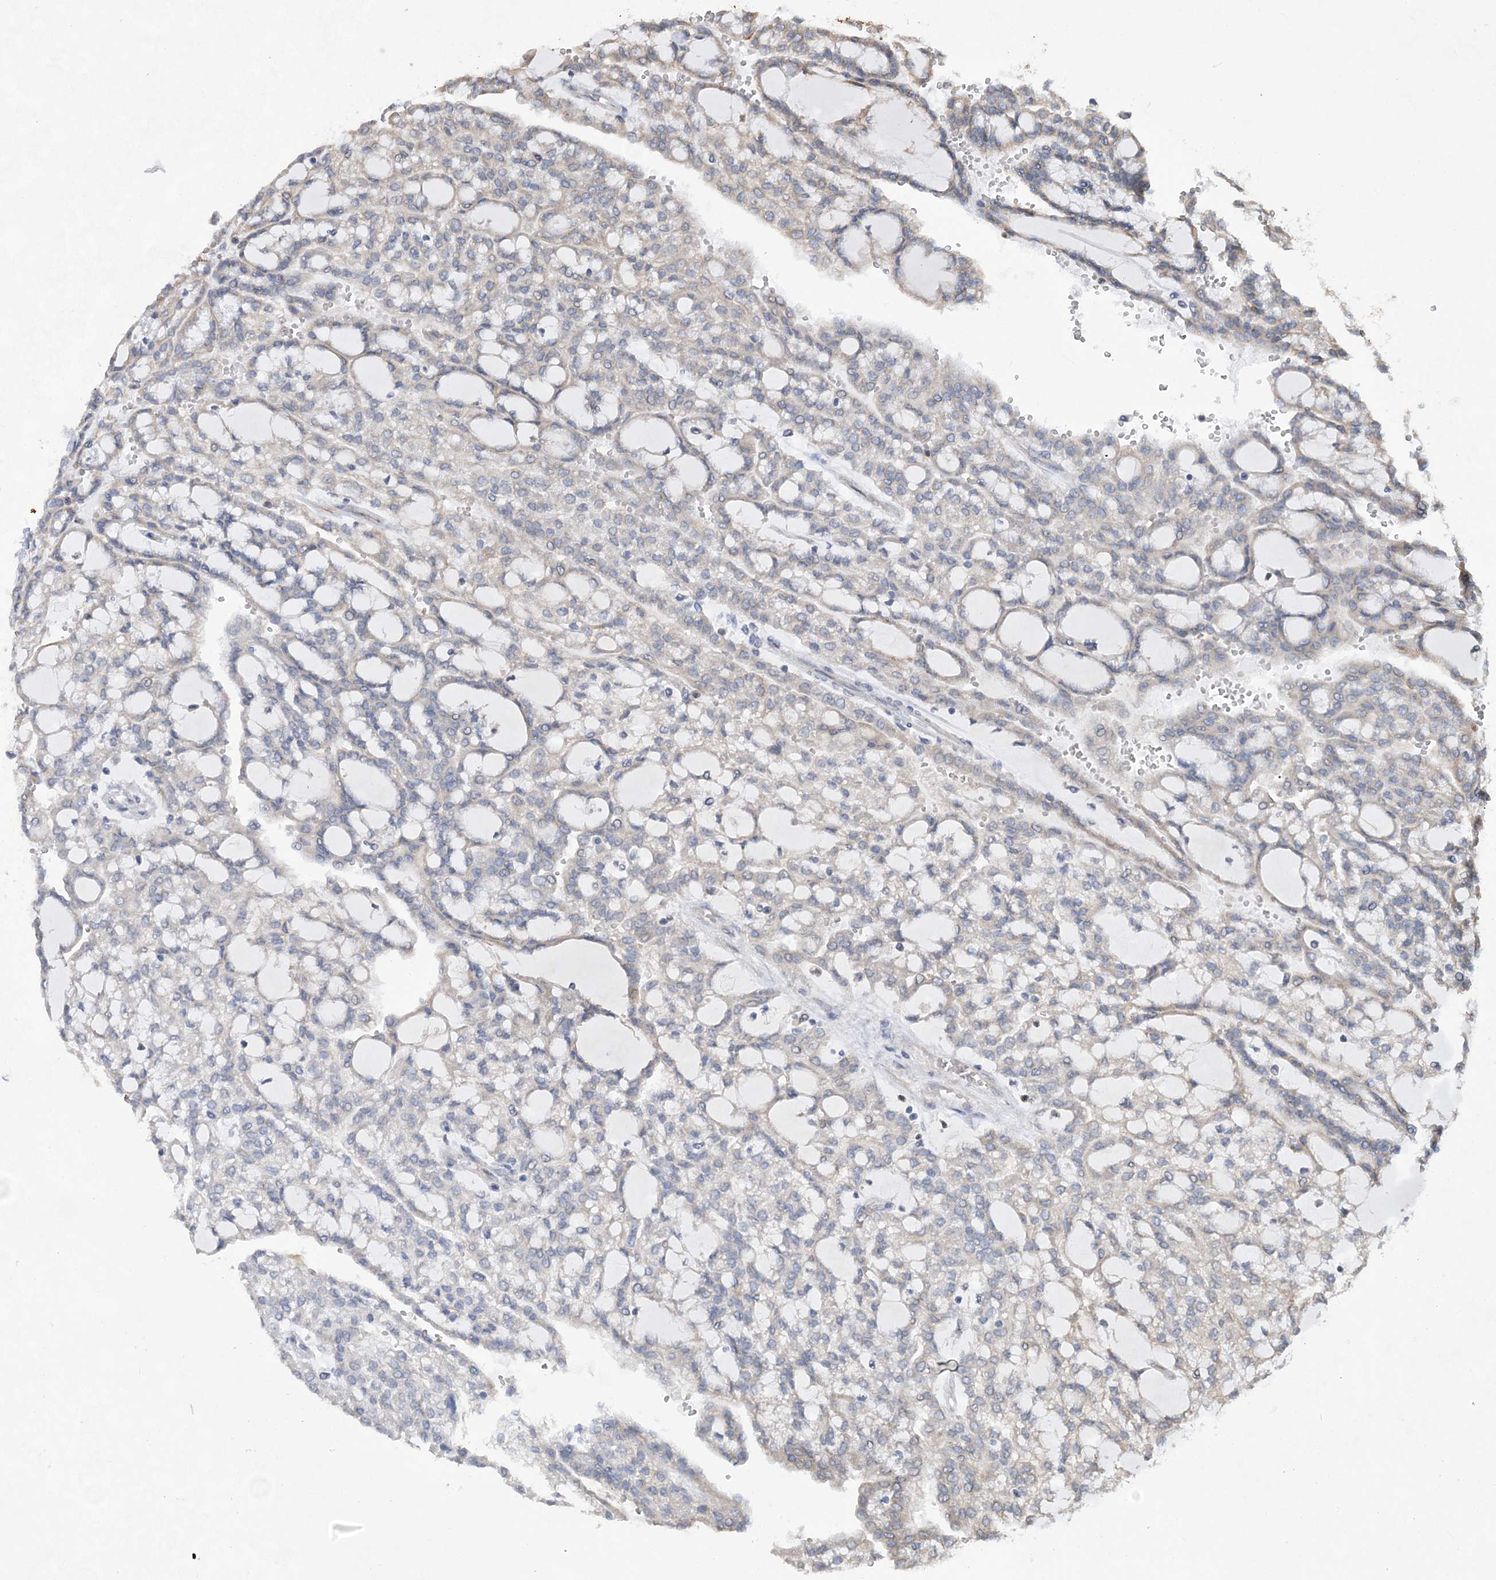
{"staining": {"intensity": "negative", "quantity": "none", "location": "none"}, "tissue": "renal cancer", "cell_type": "Tumor cells", "image_type": "cancer", "snomed": [{"axis": "morphology", "description": "Adenocarcinoma, NOS"}, {"axis": "topography", "description": "Kidney"}], "caption": "High magnification brightfield microscopy of renal adenocarcinoma stained with DAB (brown) and counterstained with hematoxylin (blue): tumor cells show no significant positivity.", "gene": "WDR12", "patient": {"sex": "male", "age": 63}}